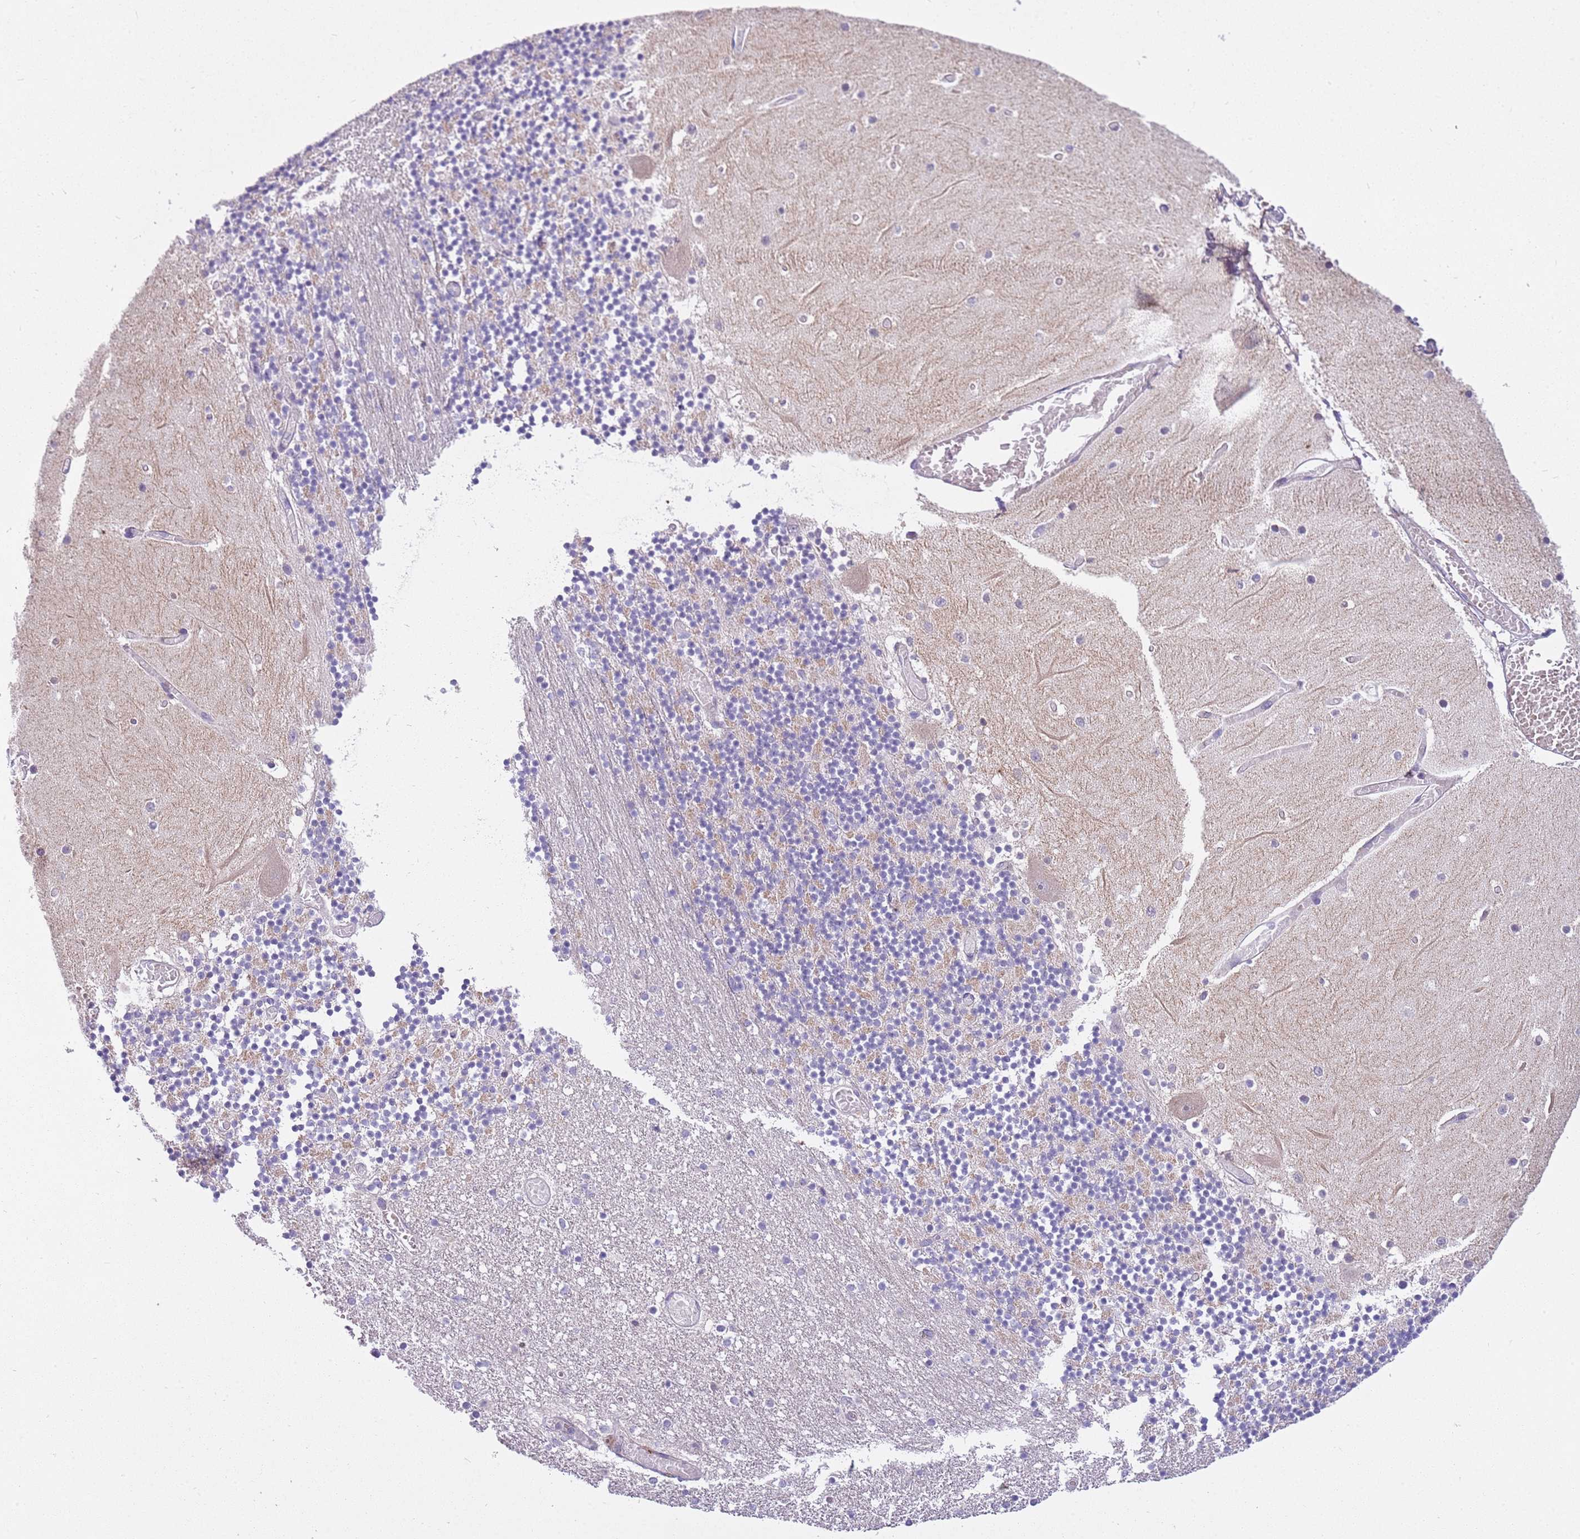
{"staining": {"intensity": "moderate", "quantity": "<25%", "location": "cytoplasmic/membranous"}, "tissue": "cerebellum", "cell_type": "Cells in granular layer", "image_type": "normal", "snomed": [{"axis": "morphology", "description": "Normal tissue, NOS"}, {"axis": "topography", "description": "Cerebellum"}], "caption": "Immunohistochemical staining of normal cerebellum demonstrates moderate cytoplasmic/membranous protein positivity in approximately <25% of cells in granular layer.", "gene": "CFAP73", "patient": {"sex": "female", "age": 28}}